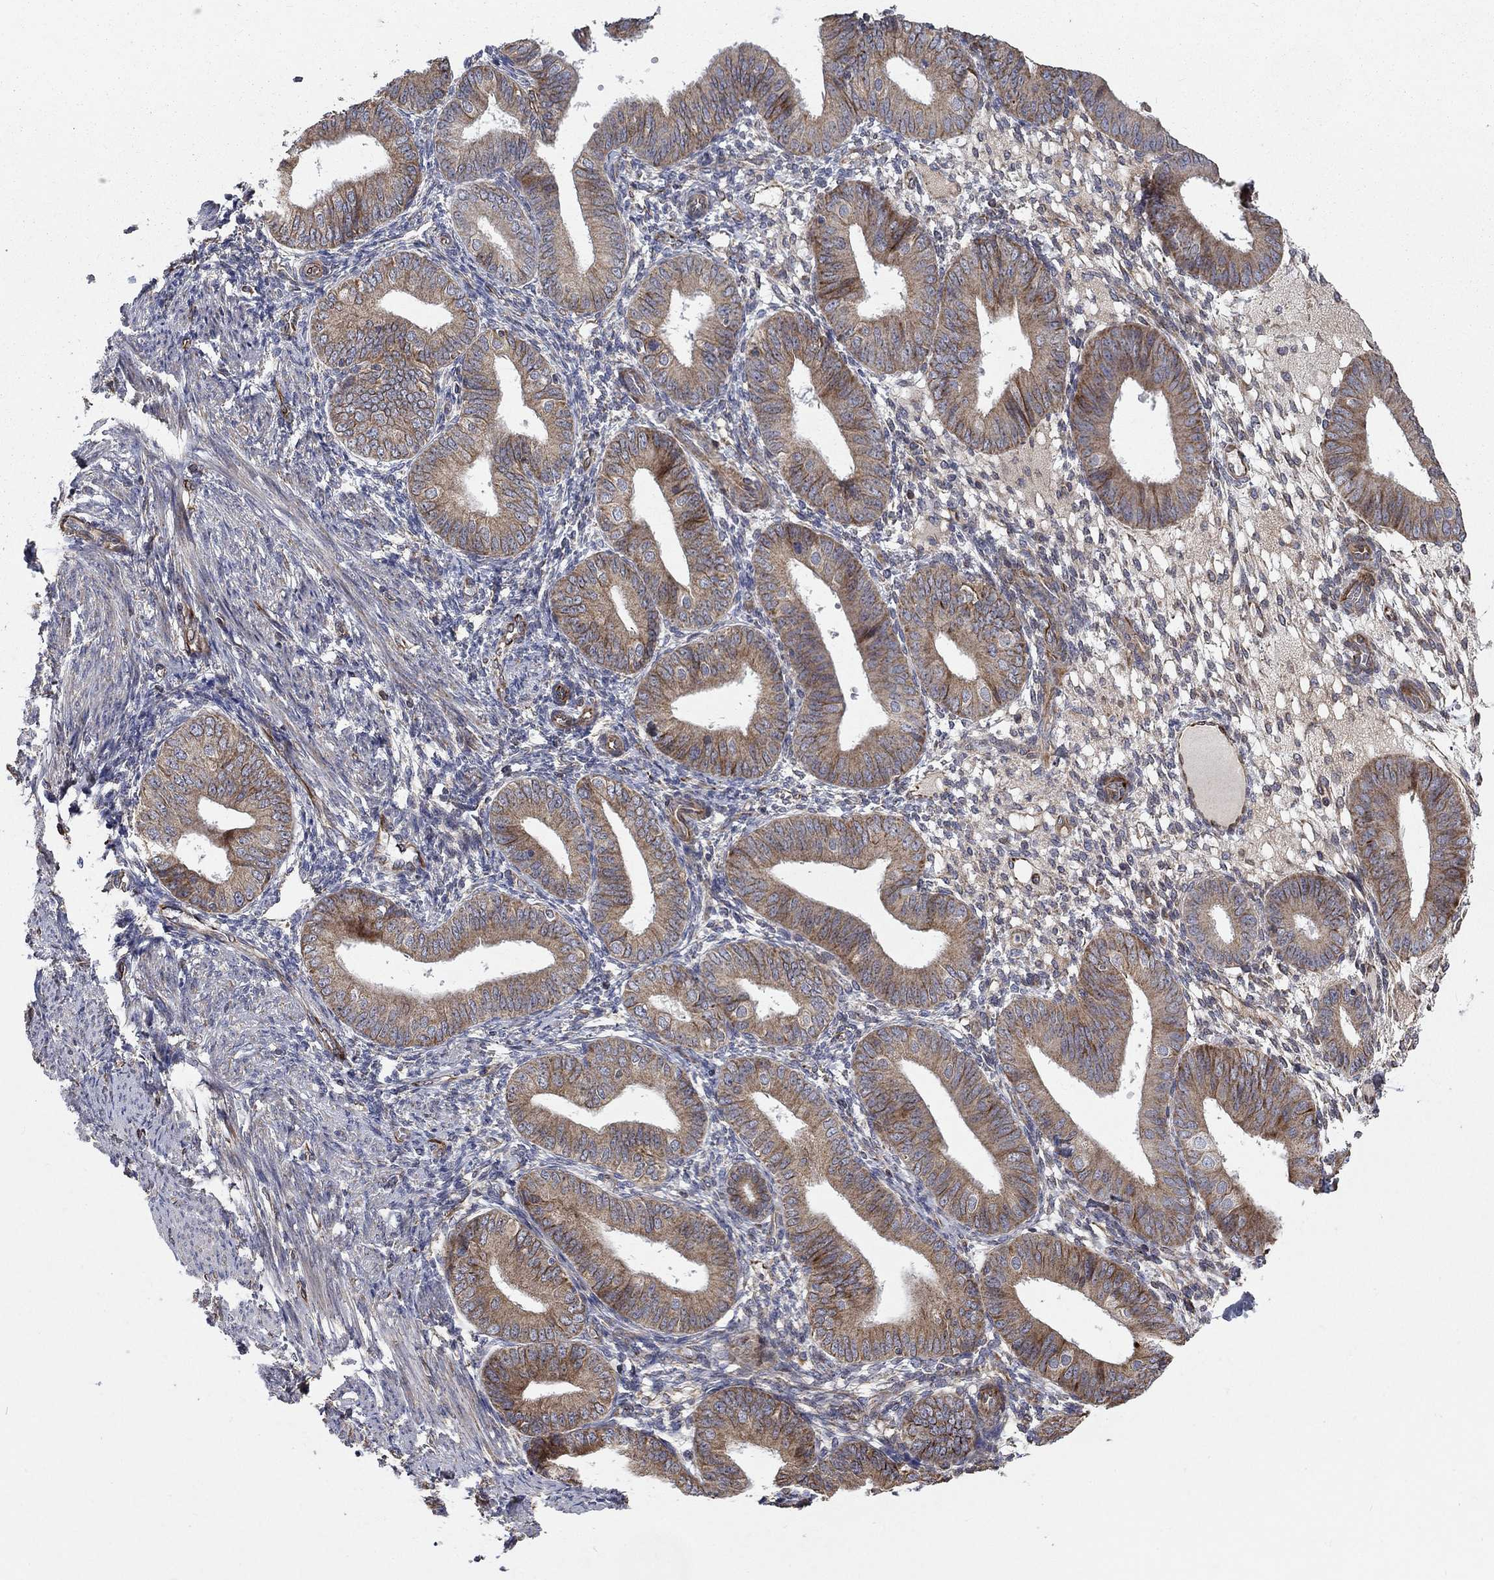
{"staining": {"intensity": "negative", "quantity": "none", "location": "none"}, "tissue": "endometrium", "cell_type": "Cells in endometrial stroma", "image_type": "normal", "snomed": [{"axis": "morphology", "description": "Normal tissue, NOS"}, {"axis": "topography", "description": "Endometrium"}], "caption": "High magnification brightfield microscopy of benign endometrium stained with DAB (3,3'-diaminobenzidine) (brown) and counterstained with hematoxylin (blue): cells in endometrial stroma show no significant expression.", "gene": "NDUFC1", "patient": {"sex": "female", "age": 39}}